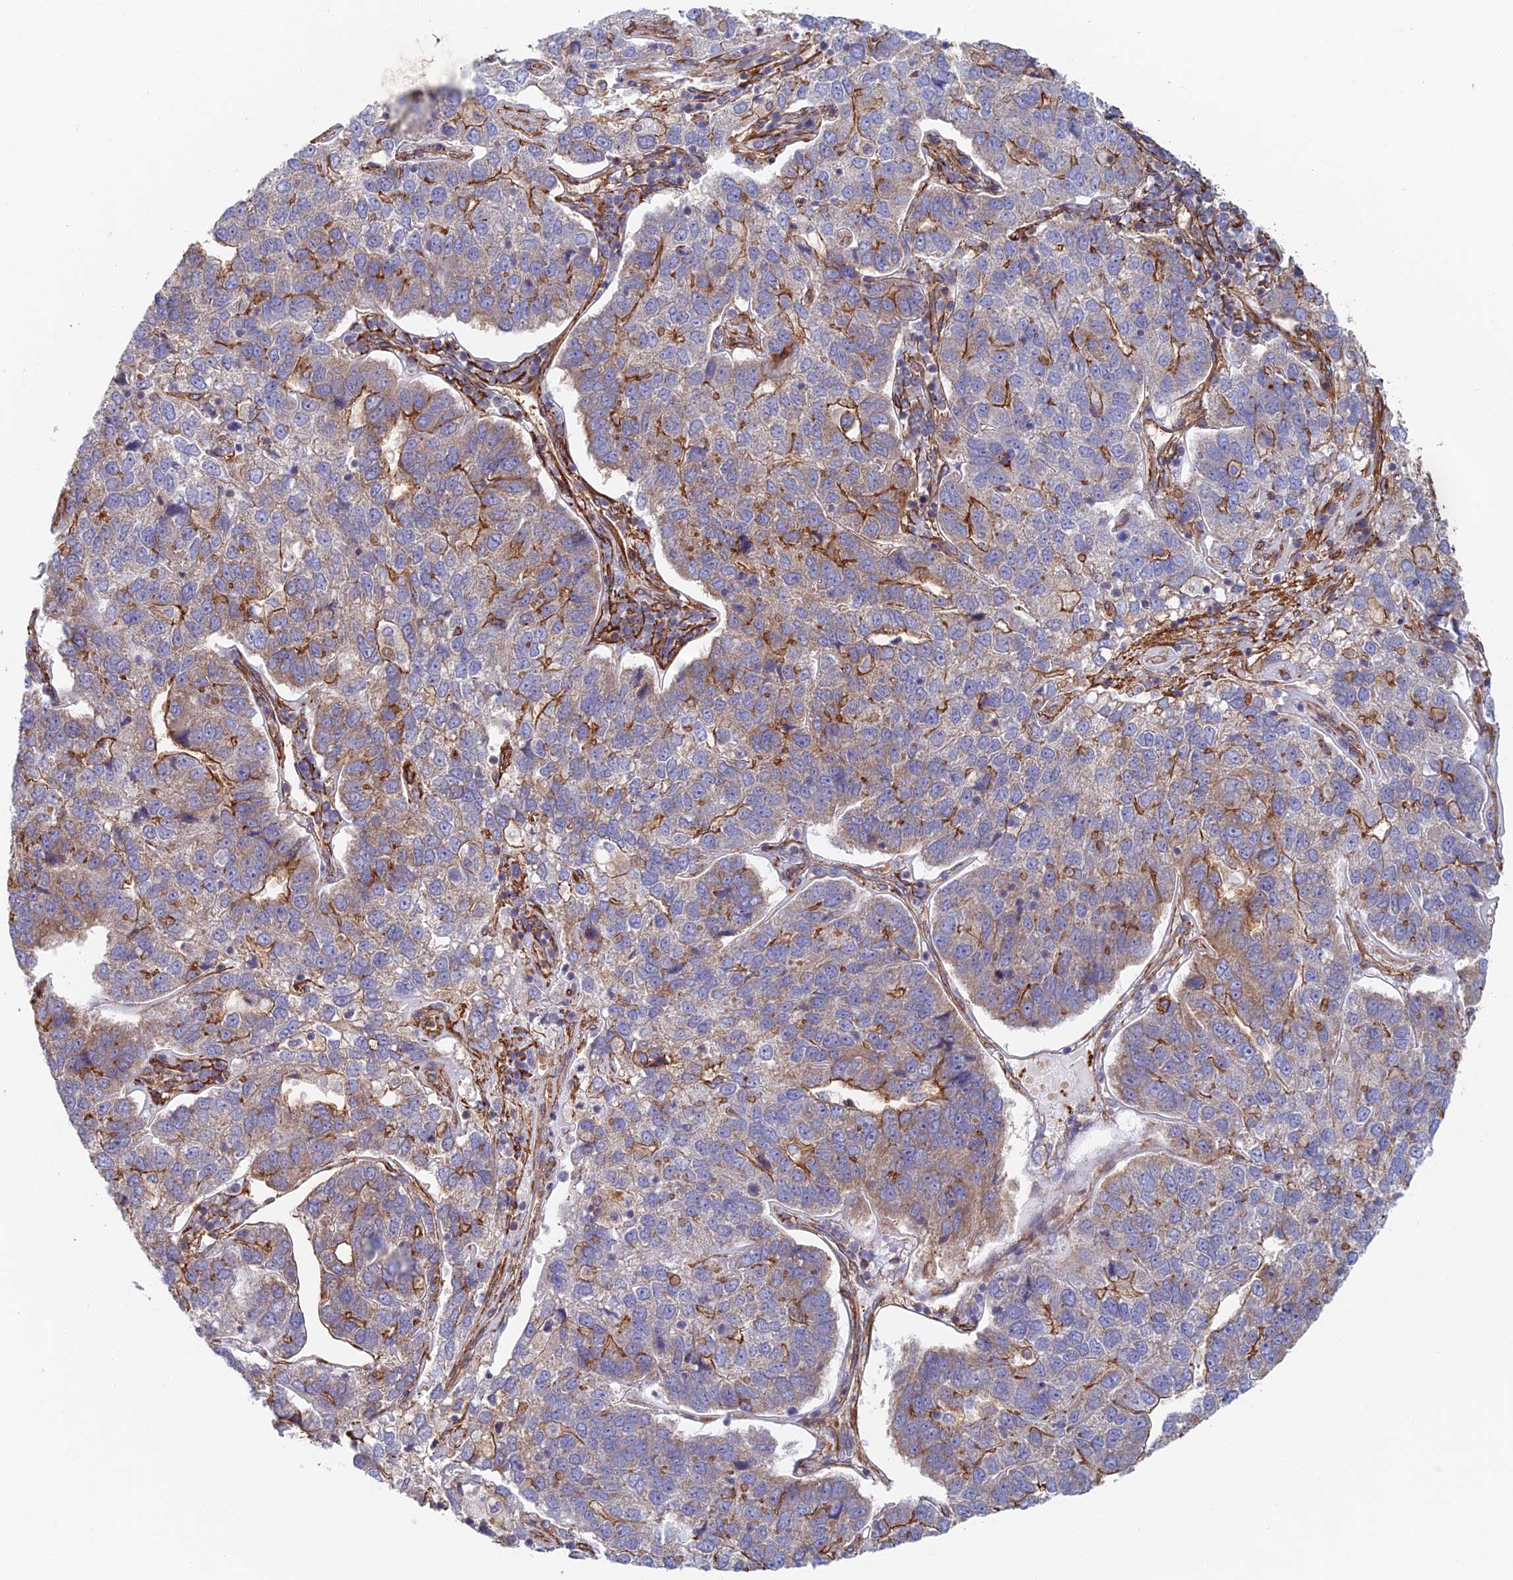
{"staining": {"intensity": "strong", "quantity": "<25%", "location": "cytoplasmic/membranous"}, "tissue": "pancreatic cancer", "cell_type": "Tumor cells", "image_type": "cancer", "snomed": [{"axis": "morphology", "description": "Adenocarcinoma, NOS"}, {"axis": "topography", "description": "Pancreas"}], "caption": "Protein analysis of pancreatic adenocarcinoma tissue displays strong cytoplasmic/membranous staining in about <25% of tumor cells. (DAB (3,3'-diaminobenzidine) IHC, brown staining for protein, blue staining for nuclei).", "gene": "PAK4", "patient": {"sex": "female", "age": 61}}